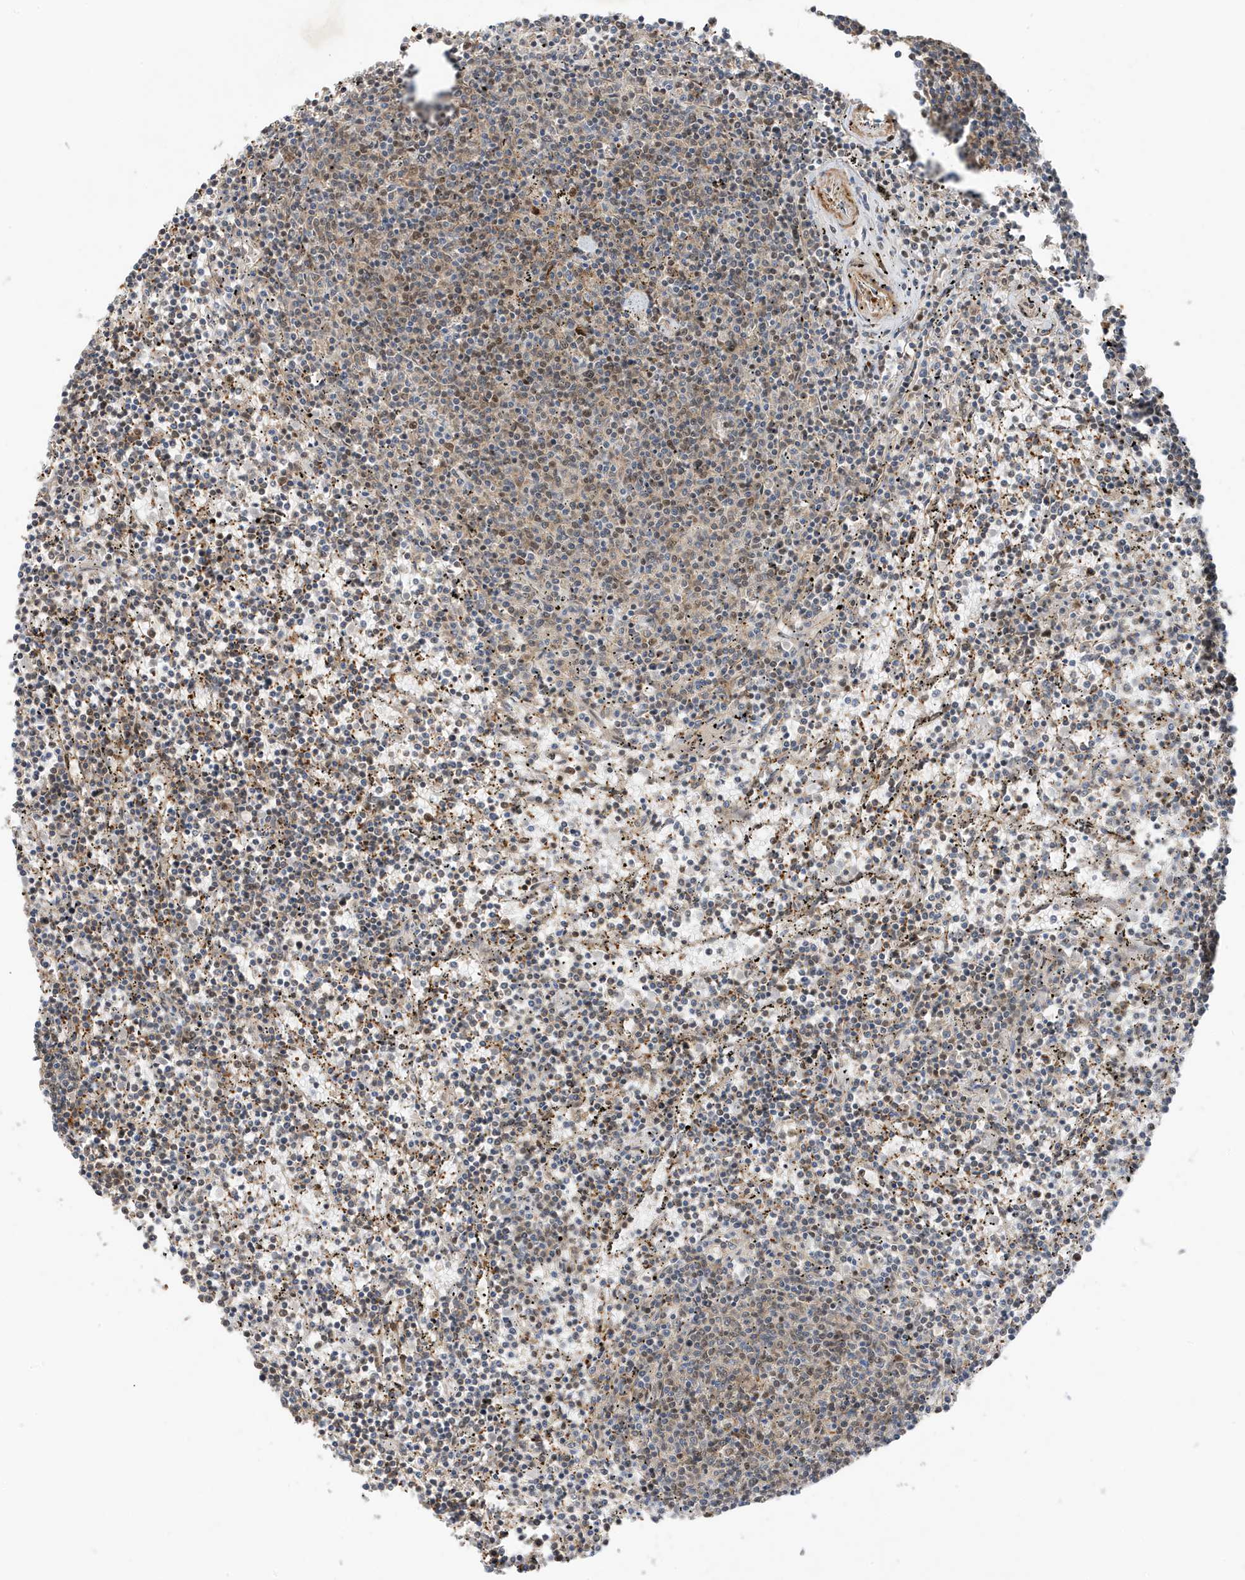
{"staining": {"intensity": "weak", "quantity": "<25%", "location": "nuclear"}, "tissue": "lymphoma", "cell_type": "Tumor cells", "image_type": "cancer", "snomed": [{"axis": "morphology", "description": "Malignant lymphoma, non-Hodgkin's type, Low grade"}, {"axis": "topography", "description": "Spleen"}], "caption": "Immunohistochemistry photomicrograph of neoplastic tissue: malignant lymphoma, non-Hodgkin's type (low-grade) stained with DAB shows no significant protein positivity in tumor cells.", "gene": "MAST3", "patient": {"sex": "female", "age": 50}}